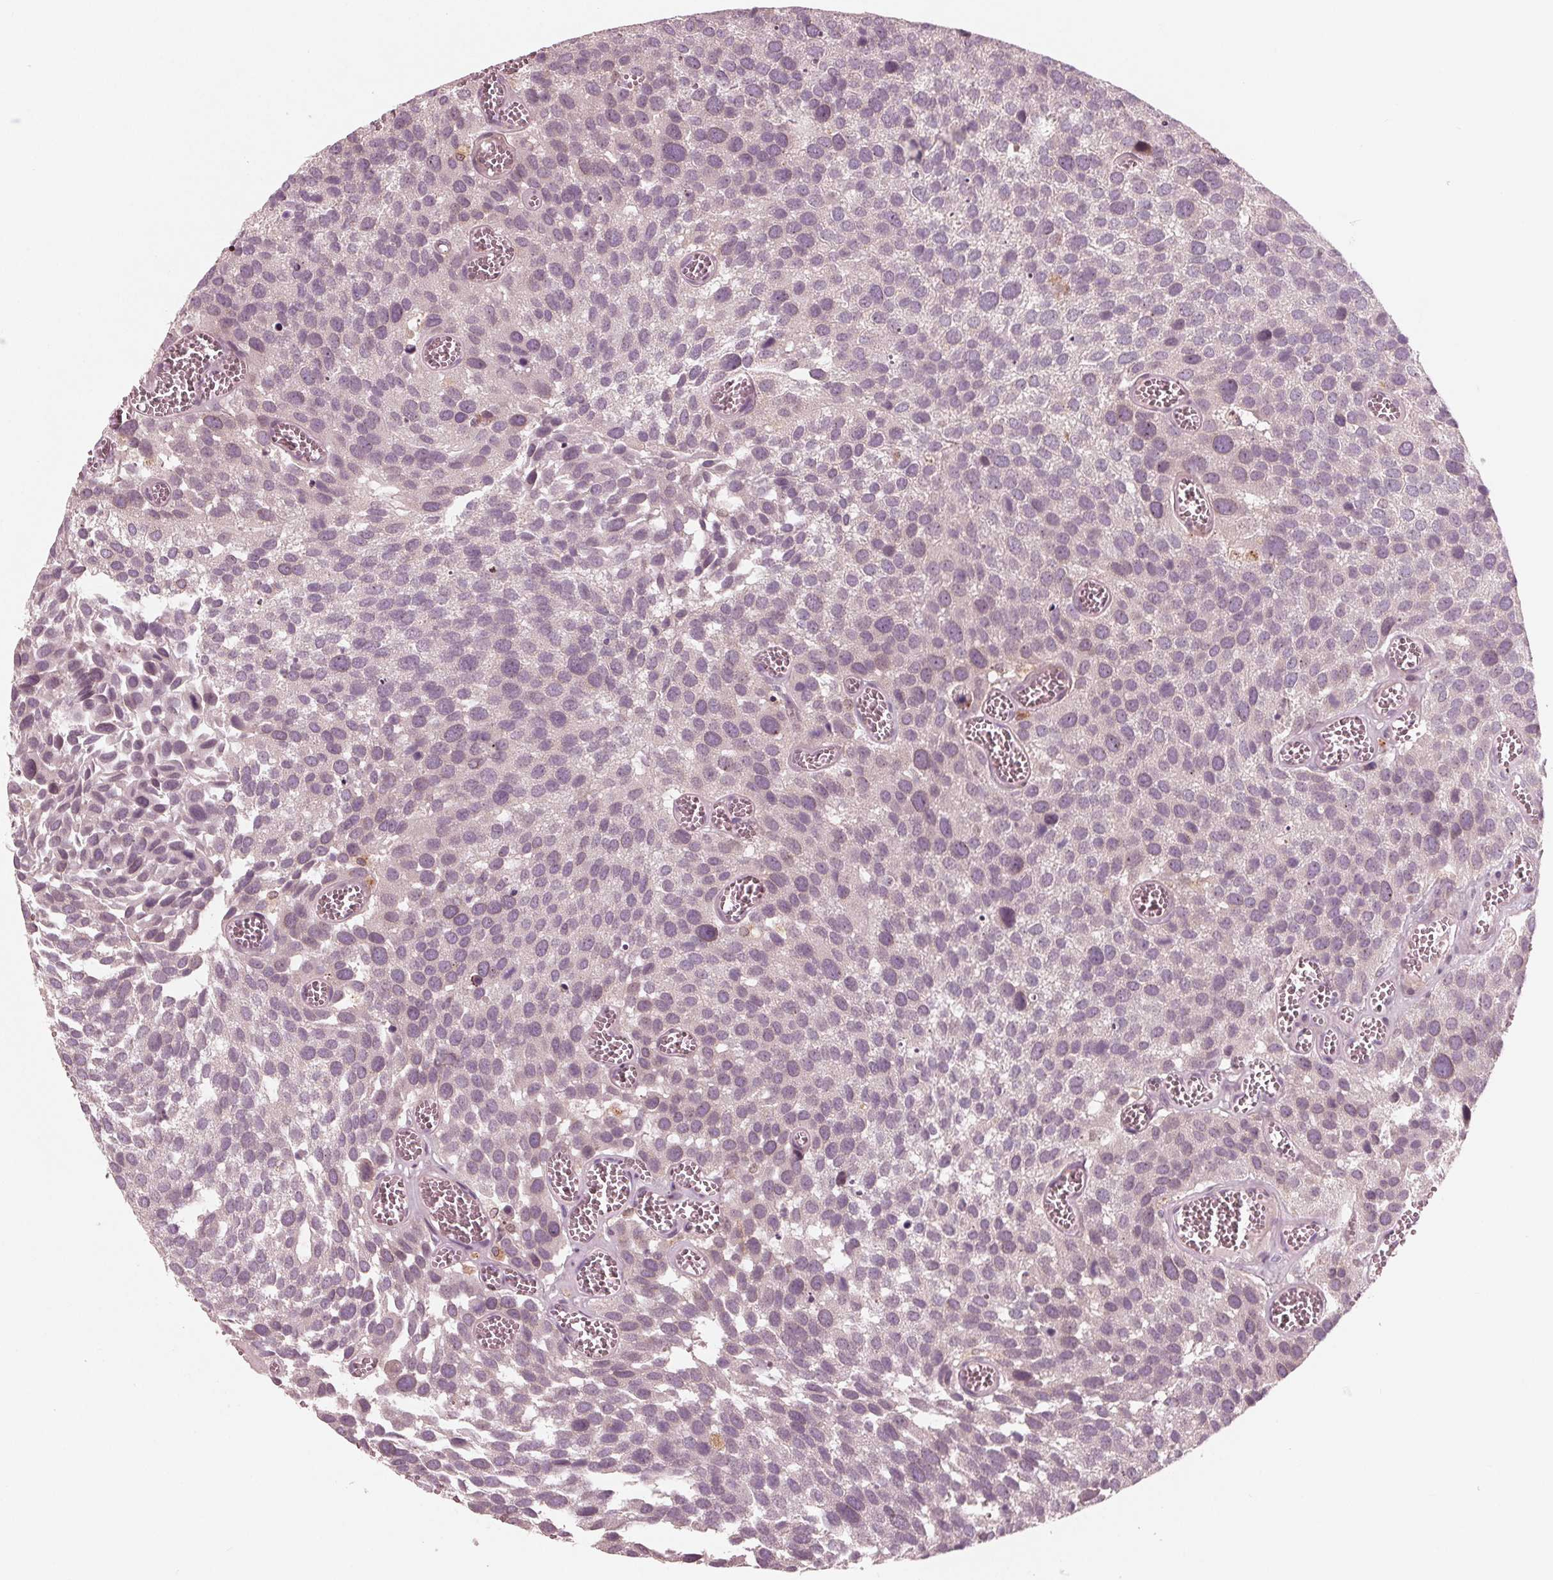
{"staining": {"intensity": "negative", "quantity": "none", "location": "none"}, "tissue": "urothelial cancer", "cell_type": "Tumor cells", "image_type": "cancer", "snomed": [{"axis": "morphology", "description": "Urothelial carcinoma, Low grade"}, {"axis": "topography", "description": "Urinary bladder"}], "caption": "Photomicrograph shows no protein expression in tumor cells of urothelial cancer tissue.", "gene": "NUP210", "patient": {"sex": "female", "age": 69}}